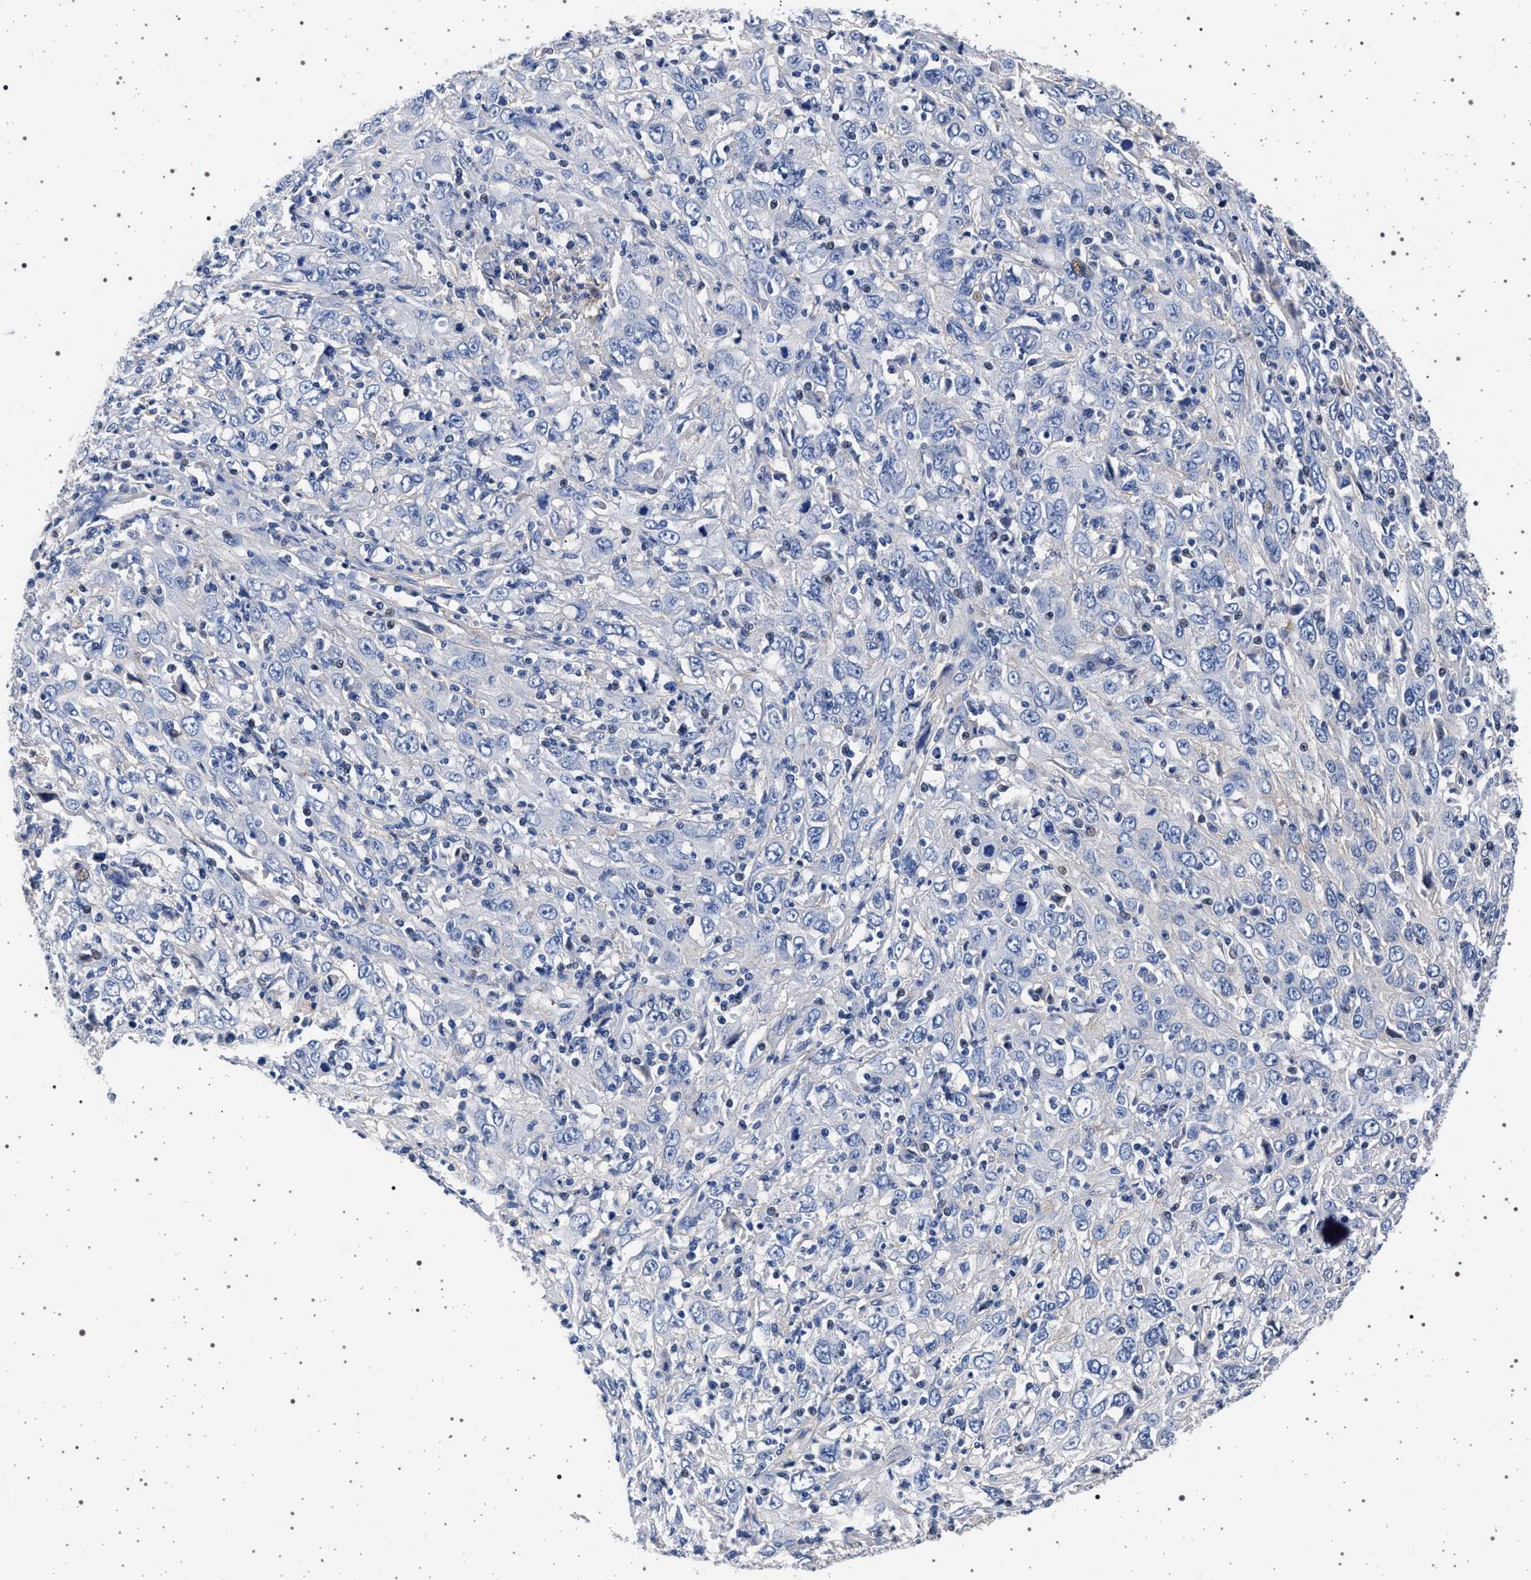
{"staining": {"intensity": "negative", "quantity": "none", "location": "none"}, "tissue": "cervical cancer", "cell_type": "Tumor cells", "image_type": "cancer", "snomed": [{"axis": "morphology", "description": "Squamous cell carcinoma, NOS"}, {"axis": "topography", "description": "Cervix"}], "caption": "High power microscopy histopathology image of an IHC photomicrograph of cervical cancer (squamous cell carcinoma), revealing no significant expression in tumor cells.", "gene": "SLC9A1", "patient": {"sex": "female", "age": 46}}